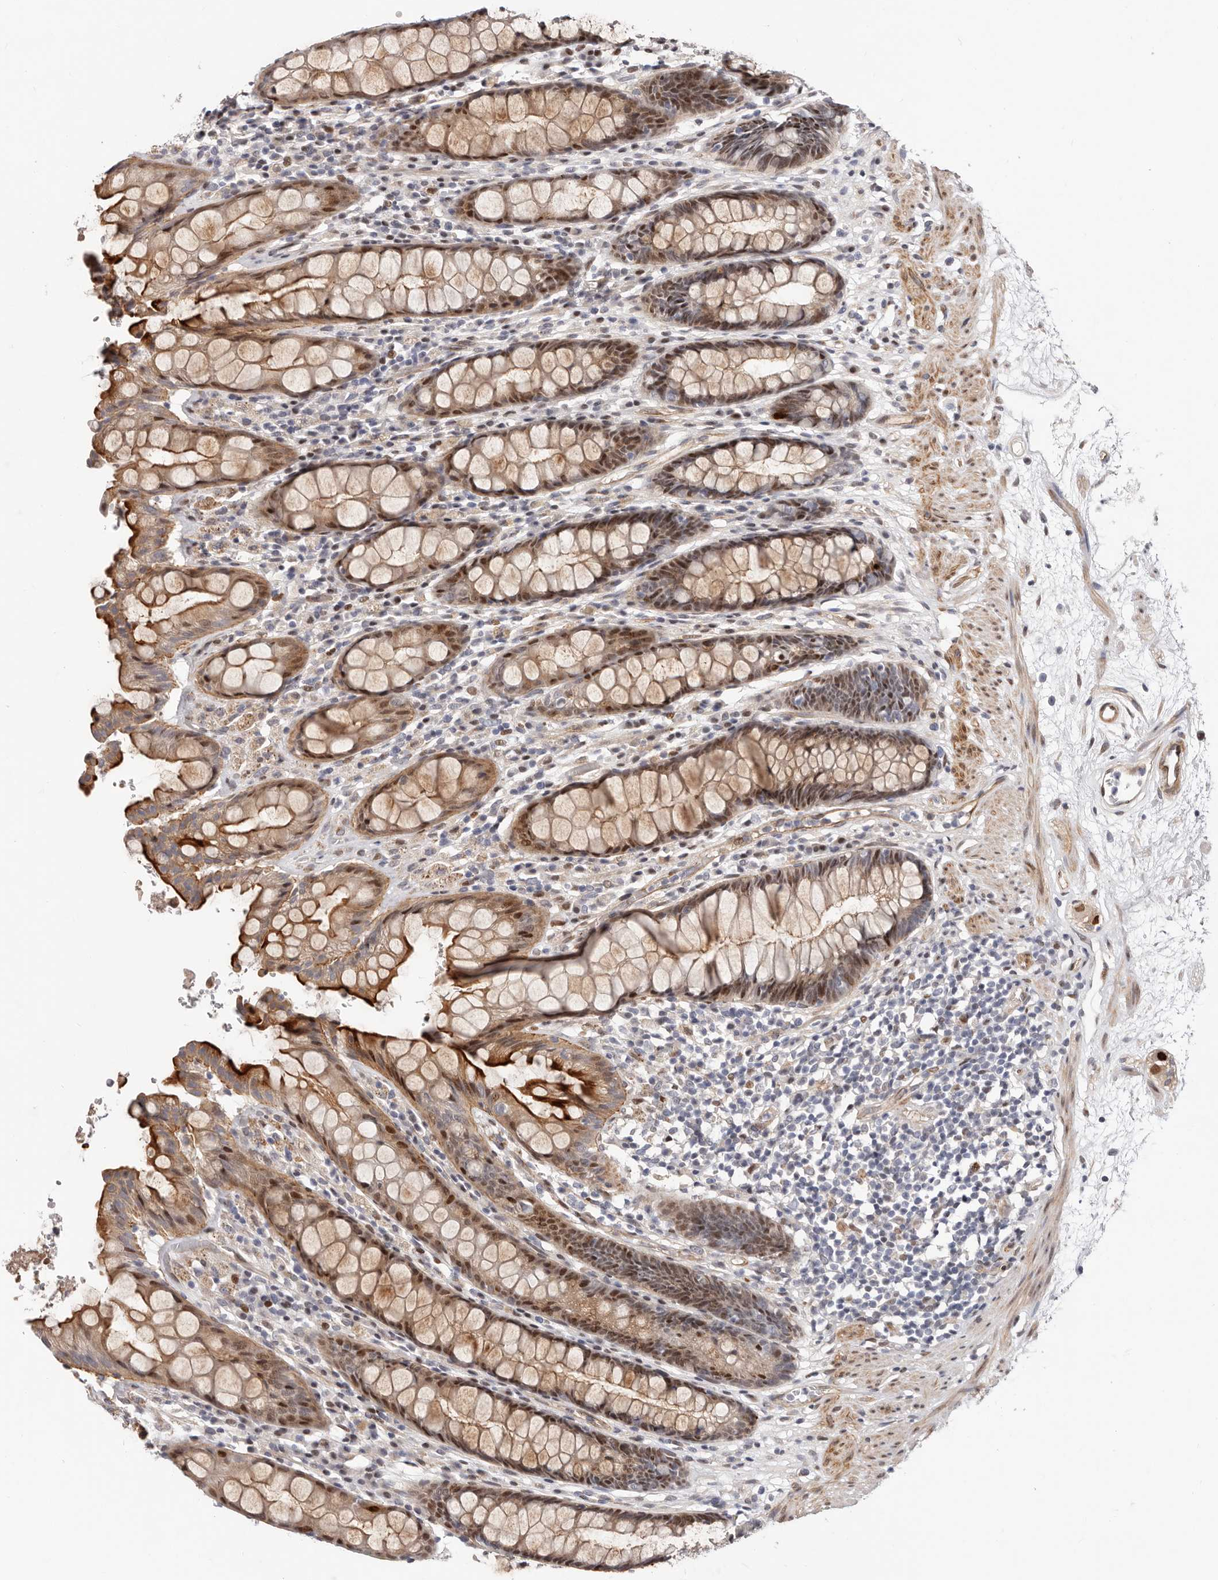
{"staining": {"intensity": "moderate", "quantity": "25%-75%", "location": "cytoplasmic/membranous,nuclear"}, "tissue": "rectum", "cell_type": "Glandular cells", "image_type": "normal", "snomed": [{"axis": "morphology", "description": "Normal tissue, NOS"}, {"axis": "topography", "description": "Rectum"}], "caption": "About 25%-75% of glandular cells in normal human rectum demonstrate moderate cytoplasmic/membranous,nuclear protein positivity as visualized by brown immunohistochemical staining.", "gene": "EPHX3", "patient": {"sex": "male", "age": 64}}